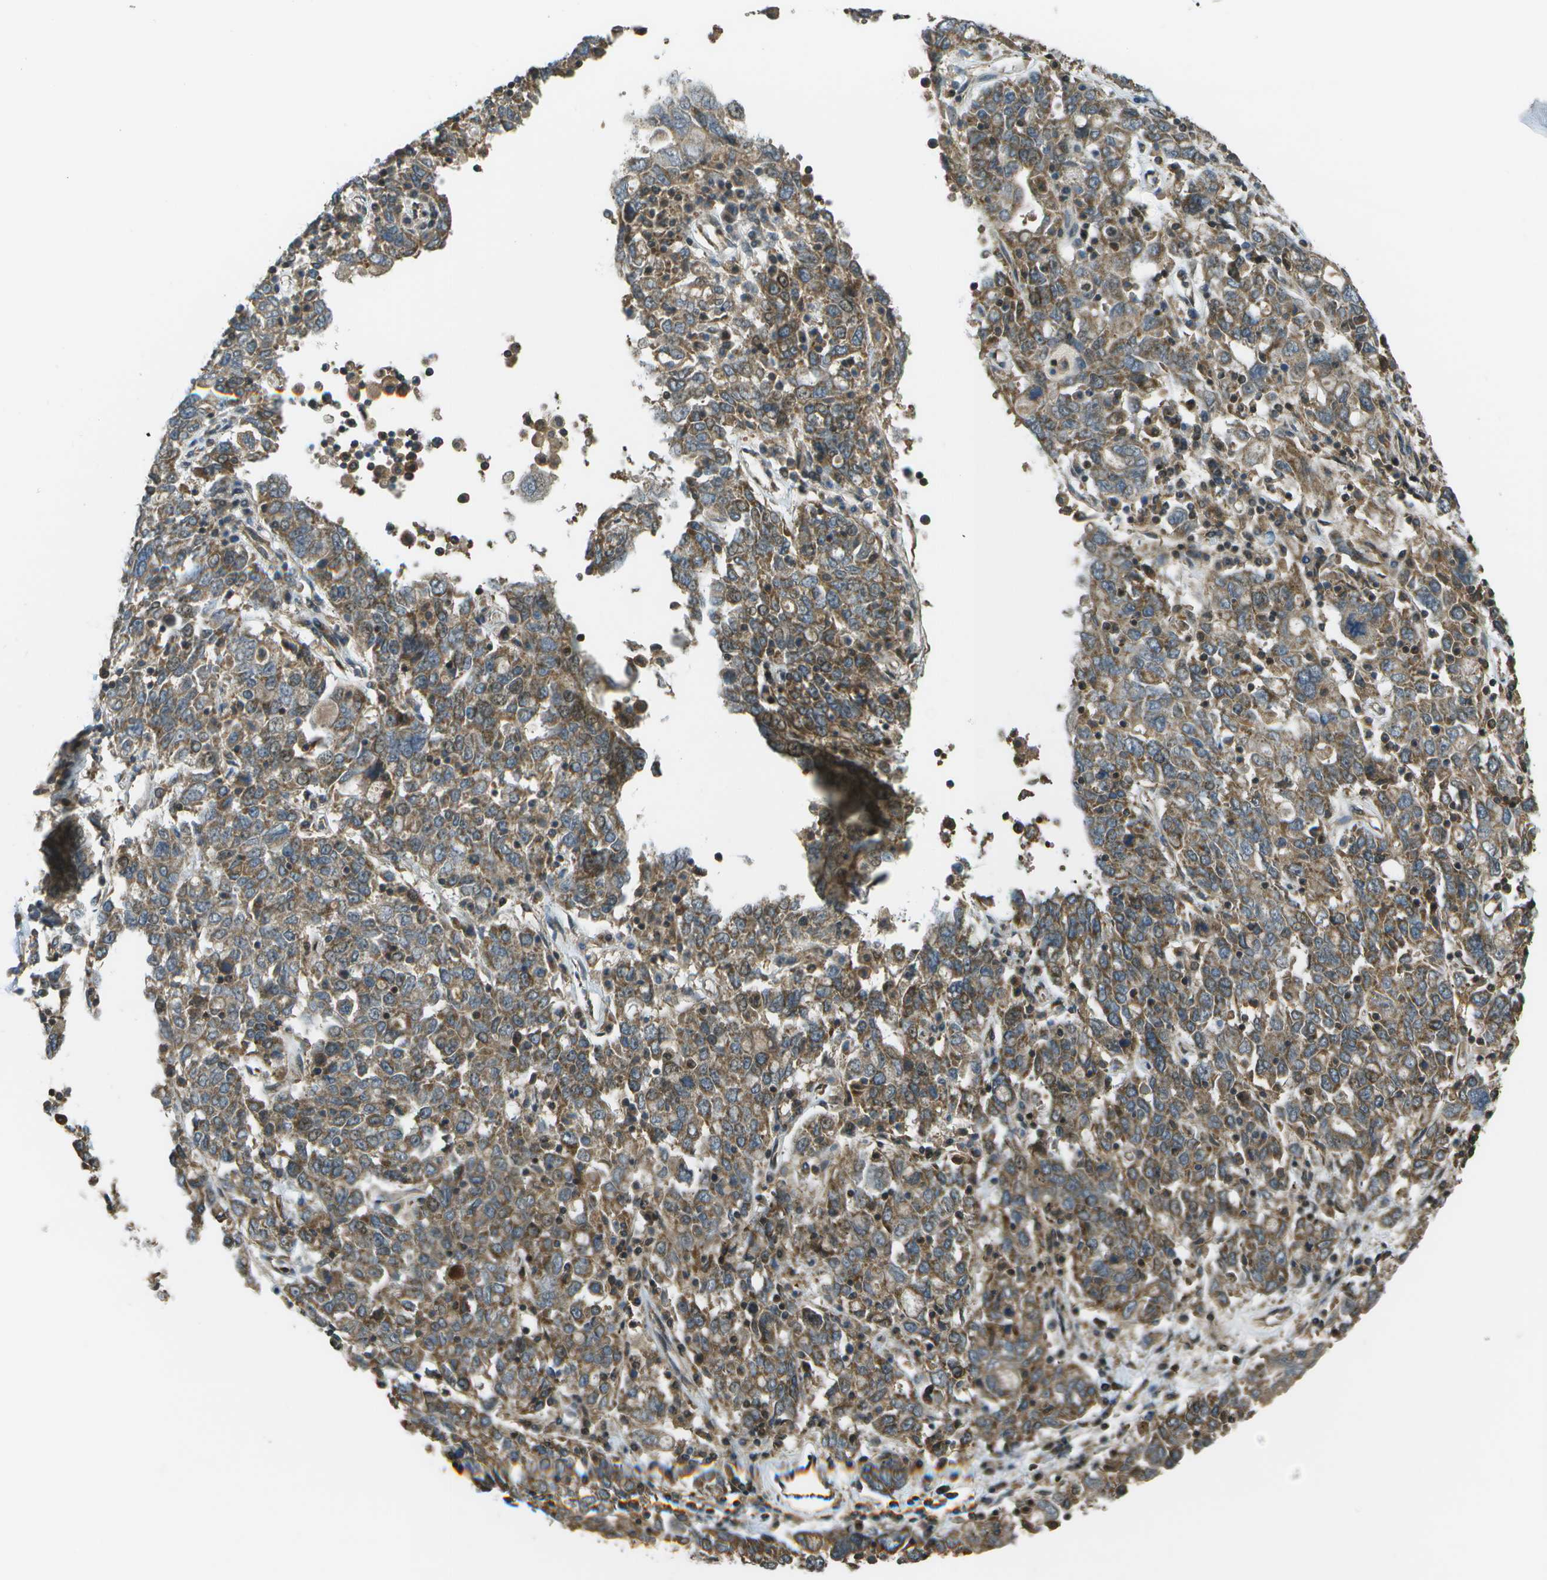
{"staining": {"intensity": "moderate", "quantity": ">75%", "location": "cytoplasmic/membranous"}, "tissue": "ovarian cancer", "cell_type": "Tumor cells", "image_type": "cancer", "snomed": [{"axis": "morphology", "description": "Carcinoma, endometroid"}, {"axis": "topography", "description": "Ovary"}], "caption": "Immunohistochemical staining of human endometroid carcinoma (ovarian) displays moderate cytoplasmic/membranous protein expression in approximately >75% of tumor cells.", "gene": "PLPBP", "patient": {"sex": "female", "age": 62}}